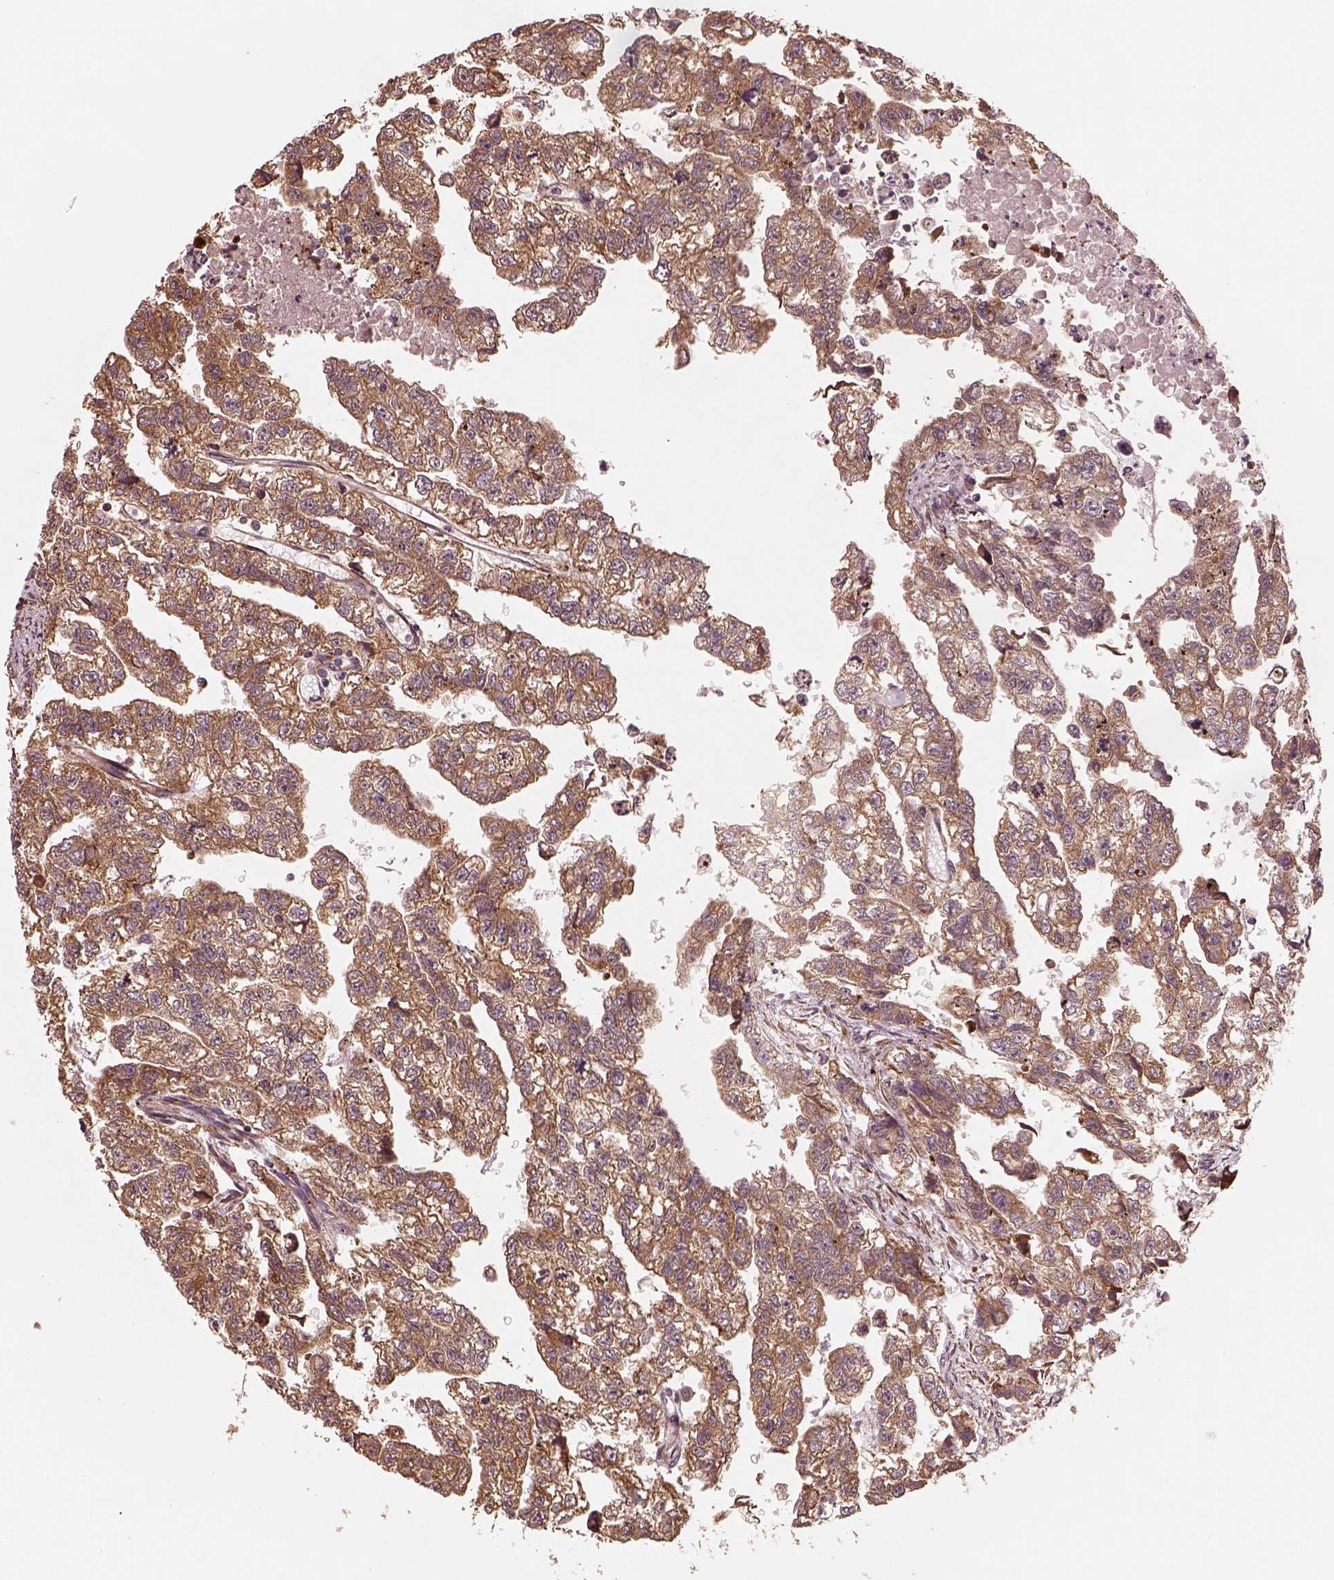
{"staining": {"intensity": "moderate", "quantity": ">75%", "location": "cytoplasmic/membranous"}, "tissue": "testis cancer", "cell_type": "Tumor cells", "image_type": "cancer", "snomed": [{"axis": "morphology", "description": "Carcinoma, Embryonal, NOS"}, {"axis": "morphology", "description": "Teratoma, malignant, NOS"}, {"axis": "topography", "description": "Testis"}], "caption": "Immunohistochemistry (IHC) staining of testis cancer (embryonal carcinoma), which demonstrates medium levels of moderate cytoplasmic/membranous staining in about >75% of tumor cells indicating moderate cytoplasmic/membranous protein expression. The staining was performed using DAB (3,3'-diaminobenzidine) (brown) for protein detection and nuclei were counterstained in hematoxylin (blue).", "gene": "RPS5", "patient": {"sex": "male", "age": 44}}